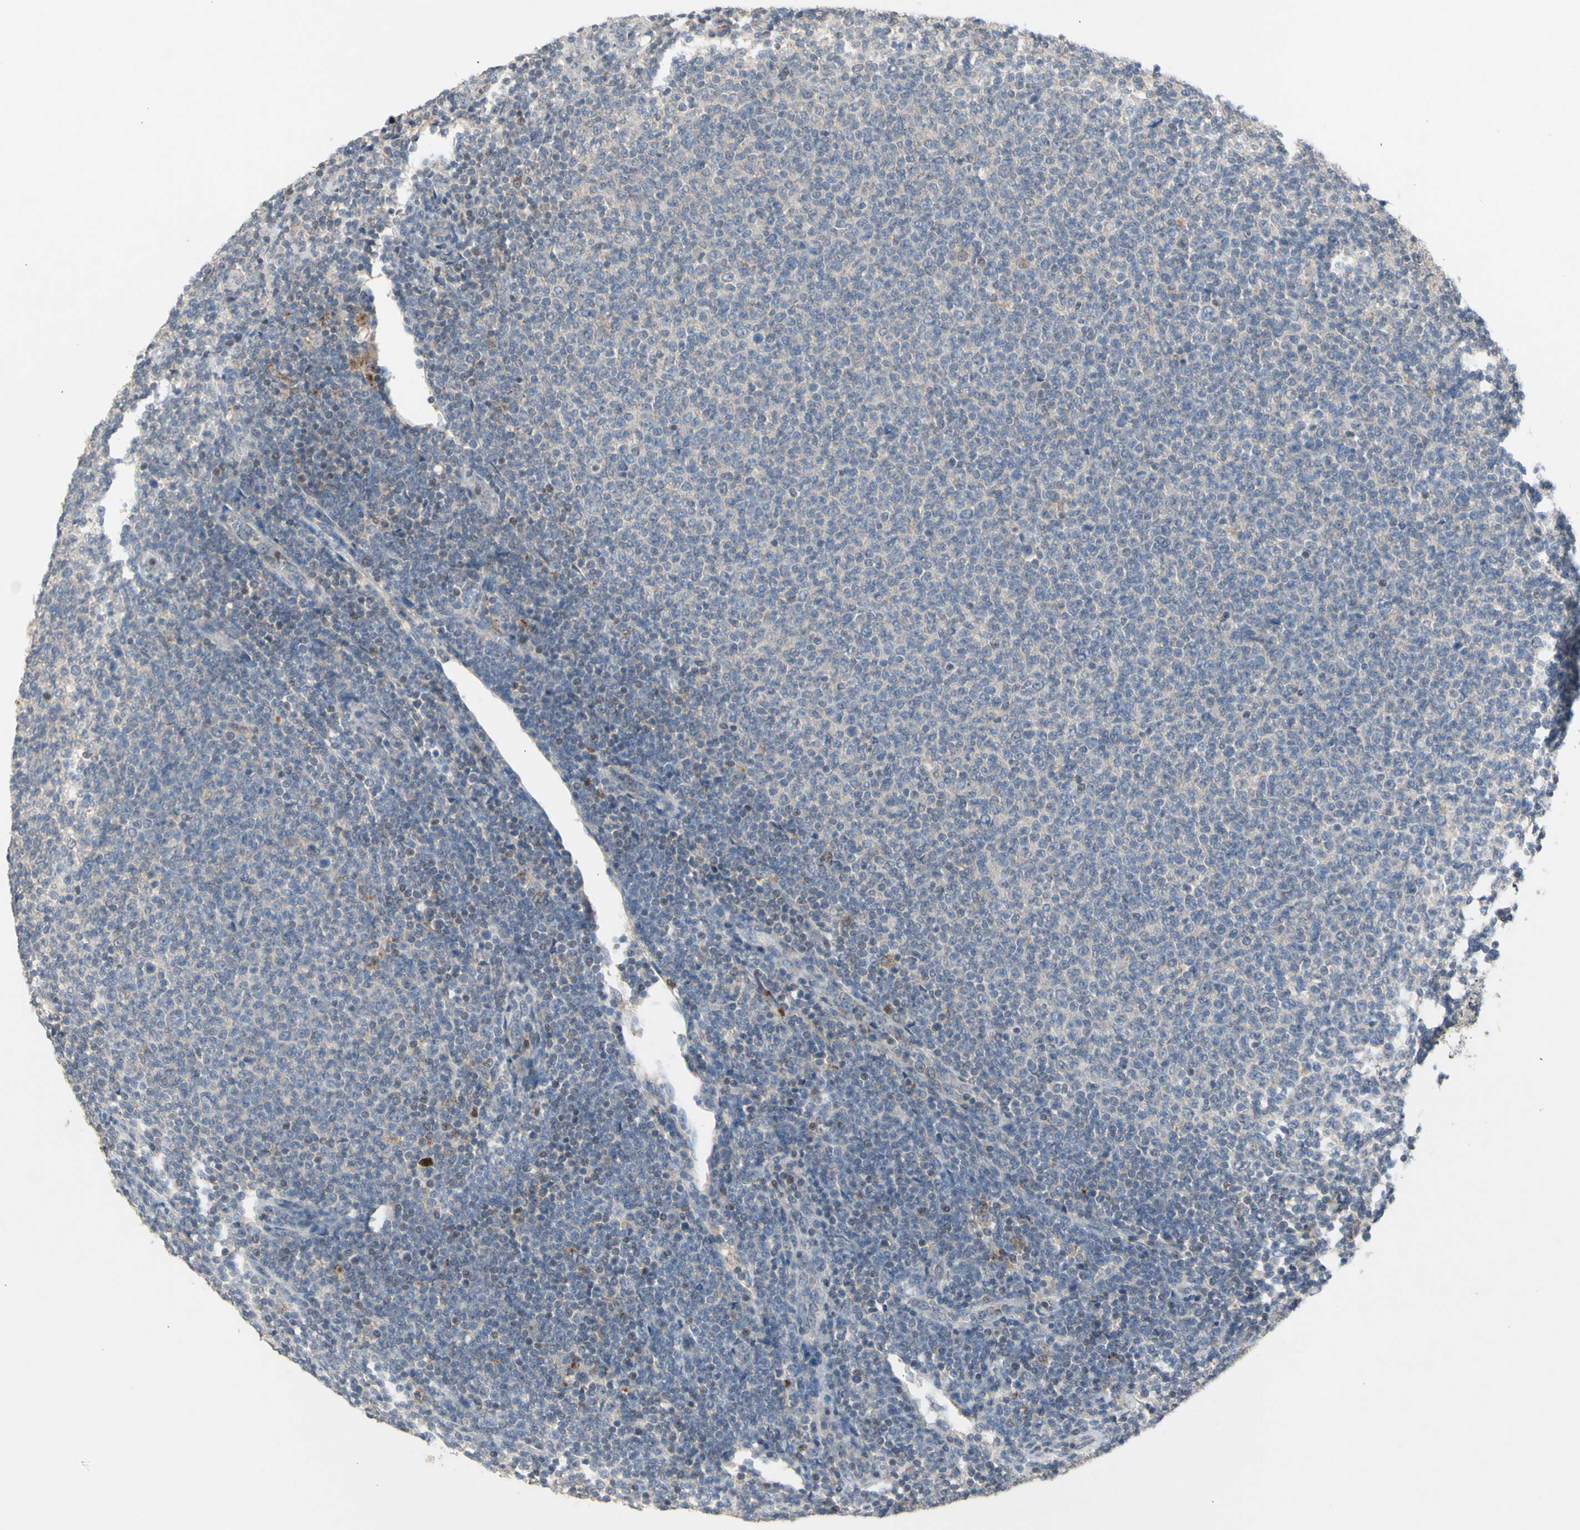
{"staining": {"intensity": "negative", "quantity": "none", "location": "none"}, "tissue": "lymphoma", "cell_type": "Tumor cells", "image_type": "cancer", "snomed": [{"axis": "morphology", "description": "Malignant lymphoma, non-Hodgkin's type, Low grade"}, {"axis": "topography", "description": "Lymph node"}], "caption": "Tumor cells show no significant staining in malignant lymphoma, non-Hodgkin's type (low-grade).", "gene": "NLRP1", "patient": {"sex": "male", "age": 66}}